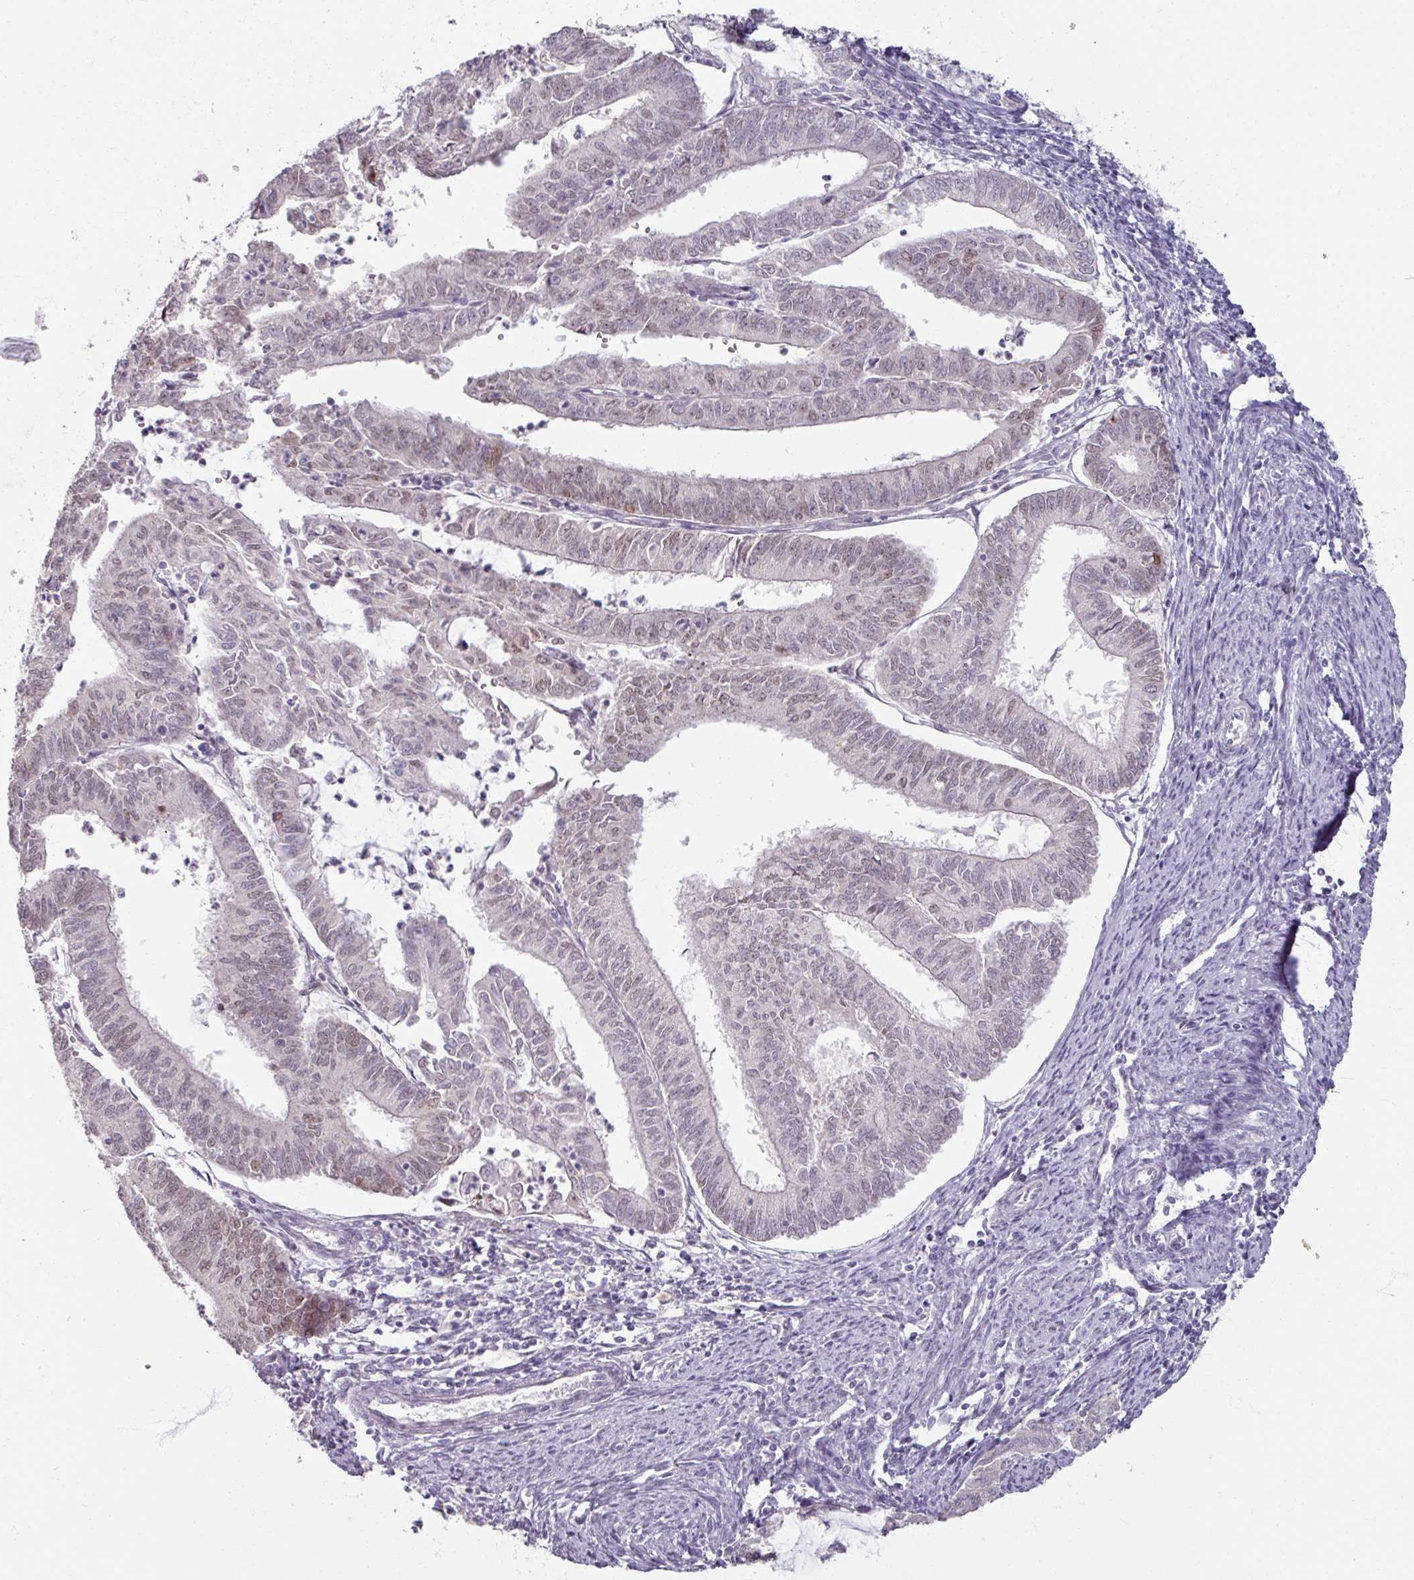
{"staining": {"intensity": "weak", "quantity": "<25%", "location": "nuclear"}, "tissue": "endometrial cancer", "cell_type": "Tumor cells", "image_type": "cancer", "snomed": [{"axis": "morphology", "description": "Adenocarcinoma, NOS"}, {"axis": "topography", "description": "Endometrium"}], "caption": "Tumor cells show no significant positivity in endometrial cancer (adenocarcinoma).", "gene": "SOX11", "patient": {"sex": "female", "age": 70}}